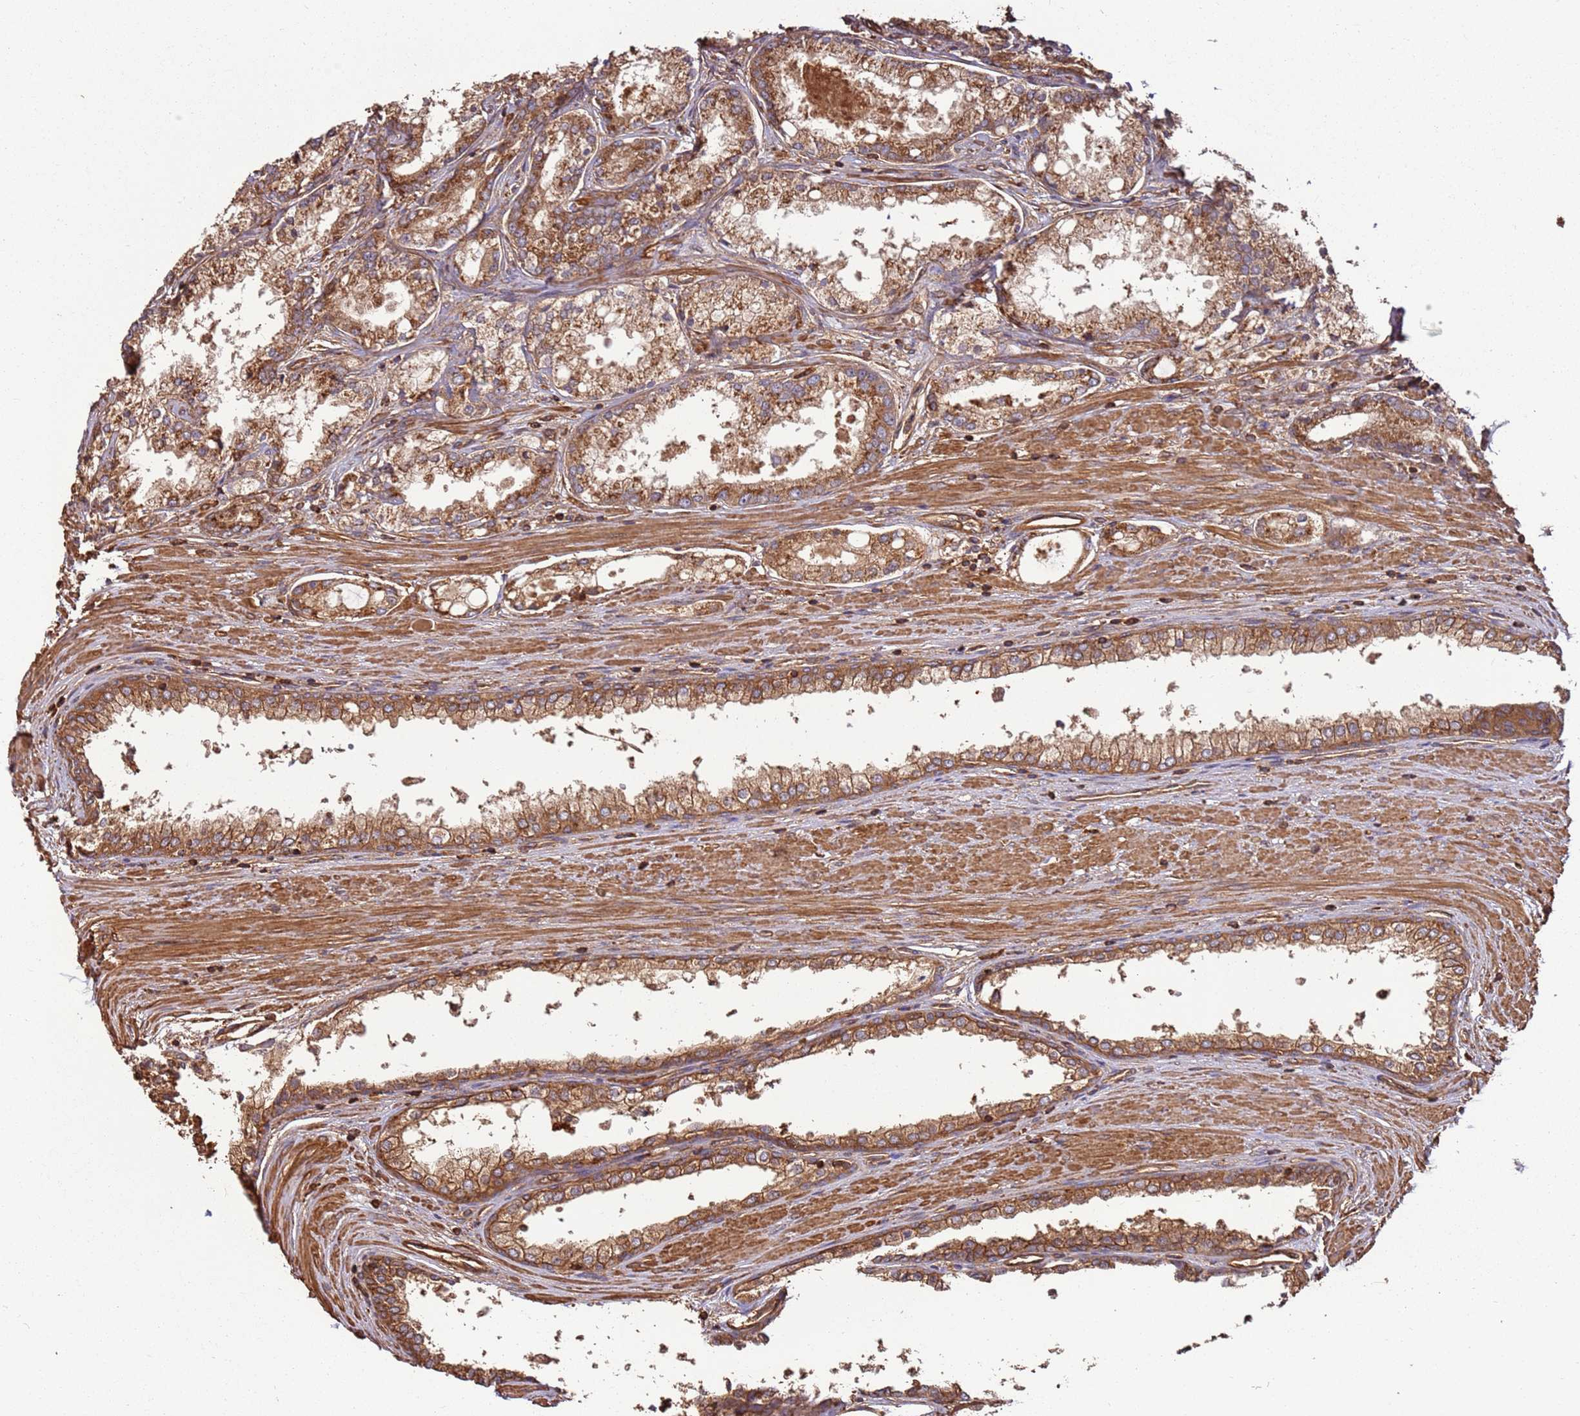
{"staining": {"intensity": "moderate", "quantity": ">75%", "location": "cytoplasmic/membranous"}, "tissue": "prostate cancer", "cell_type": "Tumor cells", "image_type": "cancer", "snomed": [{"axis": "morphology", "description": "Adenocarcinoma, Low grade"}, {"axis": "topography", "description": "Prostate"}], "caption": "Tumor cells demonstrate moderate cytoplasmic/membranous positivity in about >75% of cells in prostate low-grade adenocarcinoma. (DAB IHC with brightfield microscopy, high magnification).", "gene": "ACVR2A", "patient": {"sex": "male", "age": 68}}